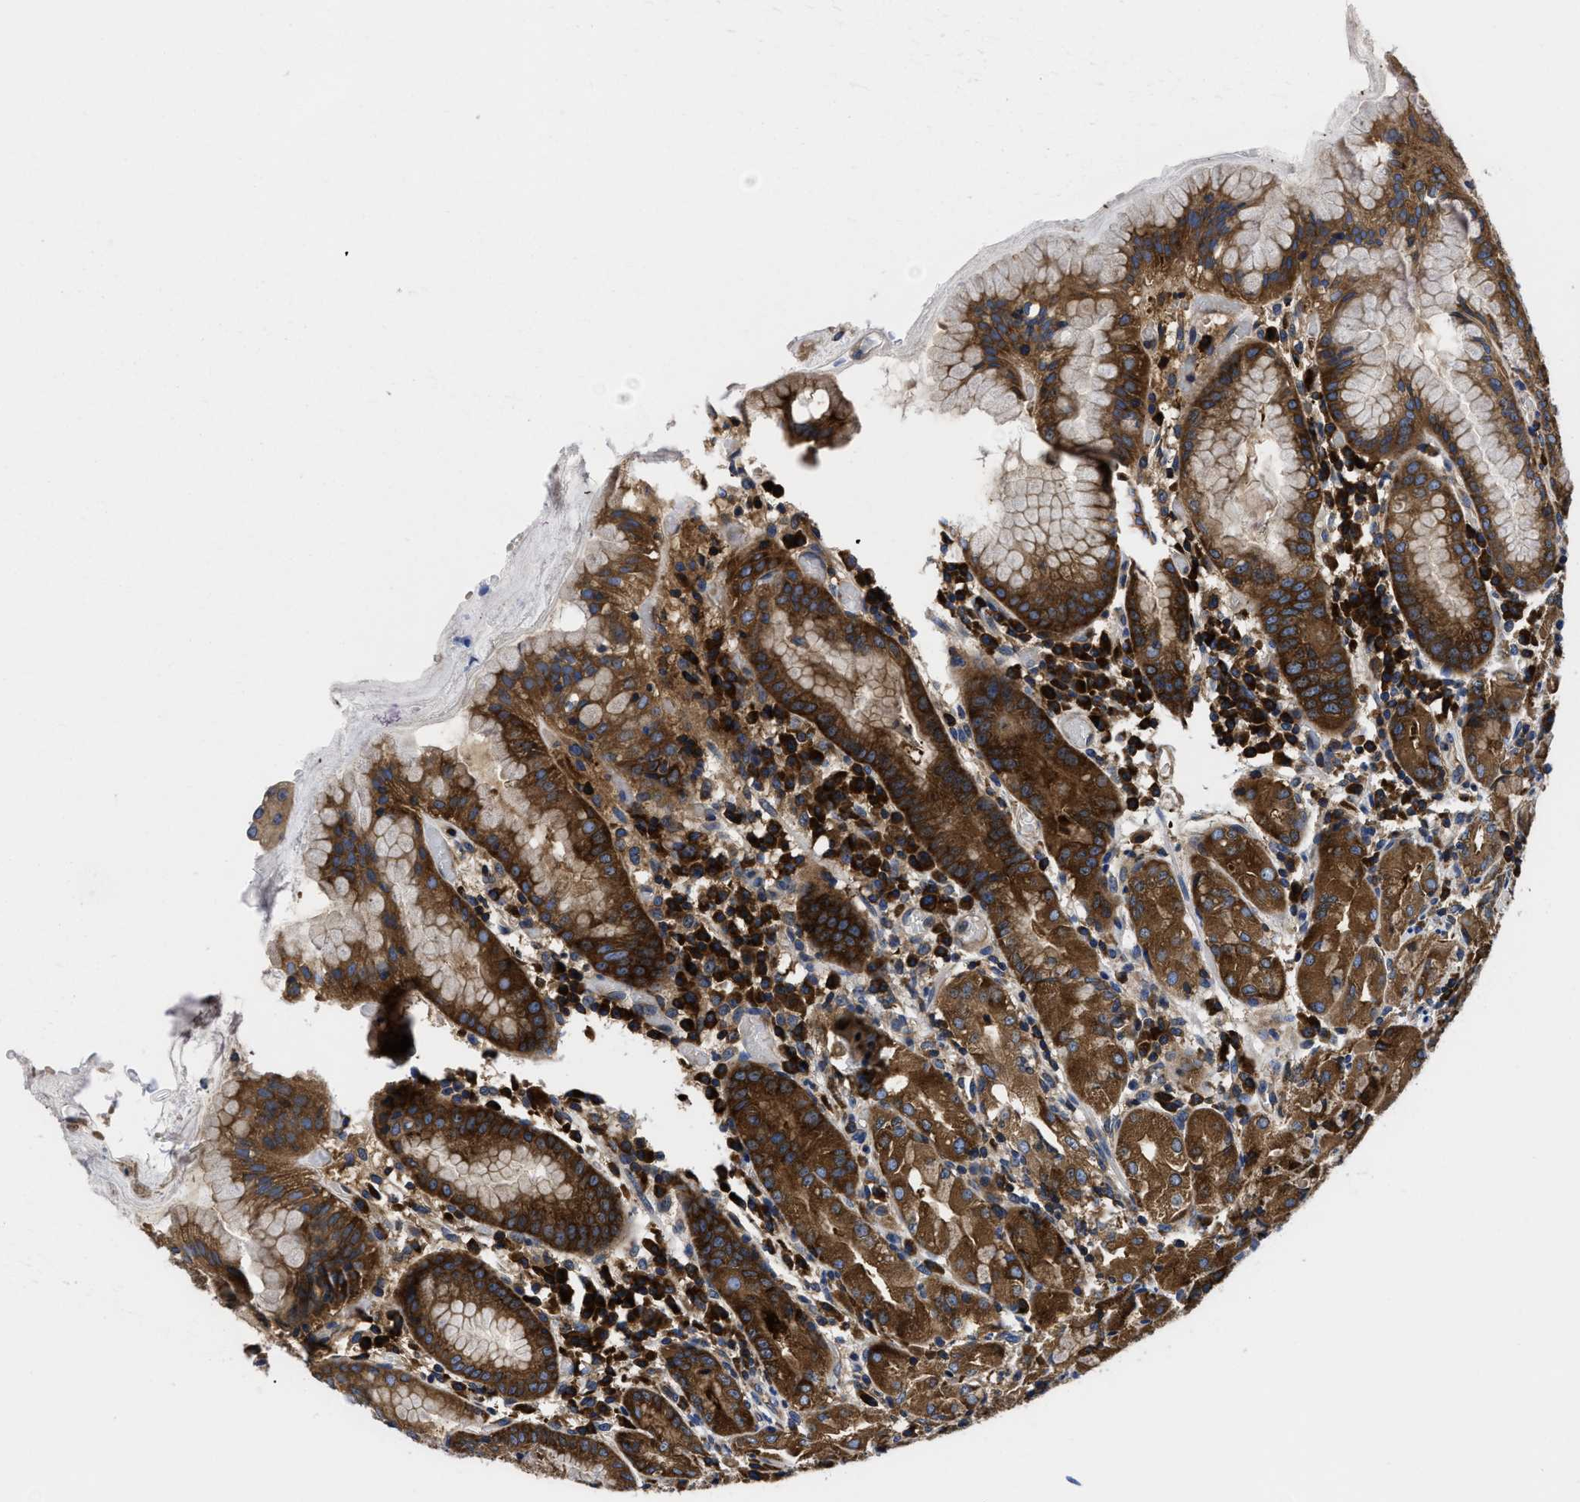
{"staining": {"intensity": "strong", "quantity": ">75%", "location": "cytoplasmic/membranous"}, "tissue": "stomach", "cell_type": "Glandular cells", "image_type": "normal", "snomed": [{"axis": "morphology", "description": "Normal tissue, NOS"}, {"axis": "topography", "description": "Stomach"}, {"axis": "topography", "description": "Stomach, lower"}], "caption": "Human stomach stained with a brown dye demonstrates strong cytoplasmic/membranous positive expression in approximately >75% of glandular cells.", "gene": "YARS1", "patient": {"sex": "female", "age": 75}}